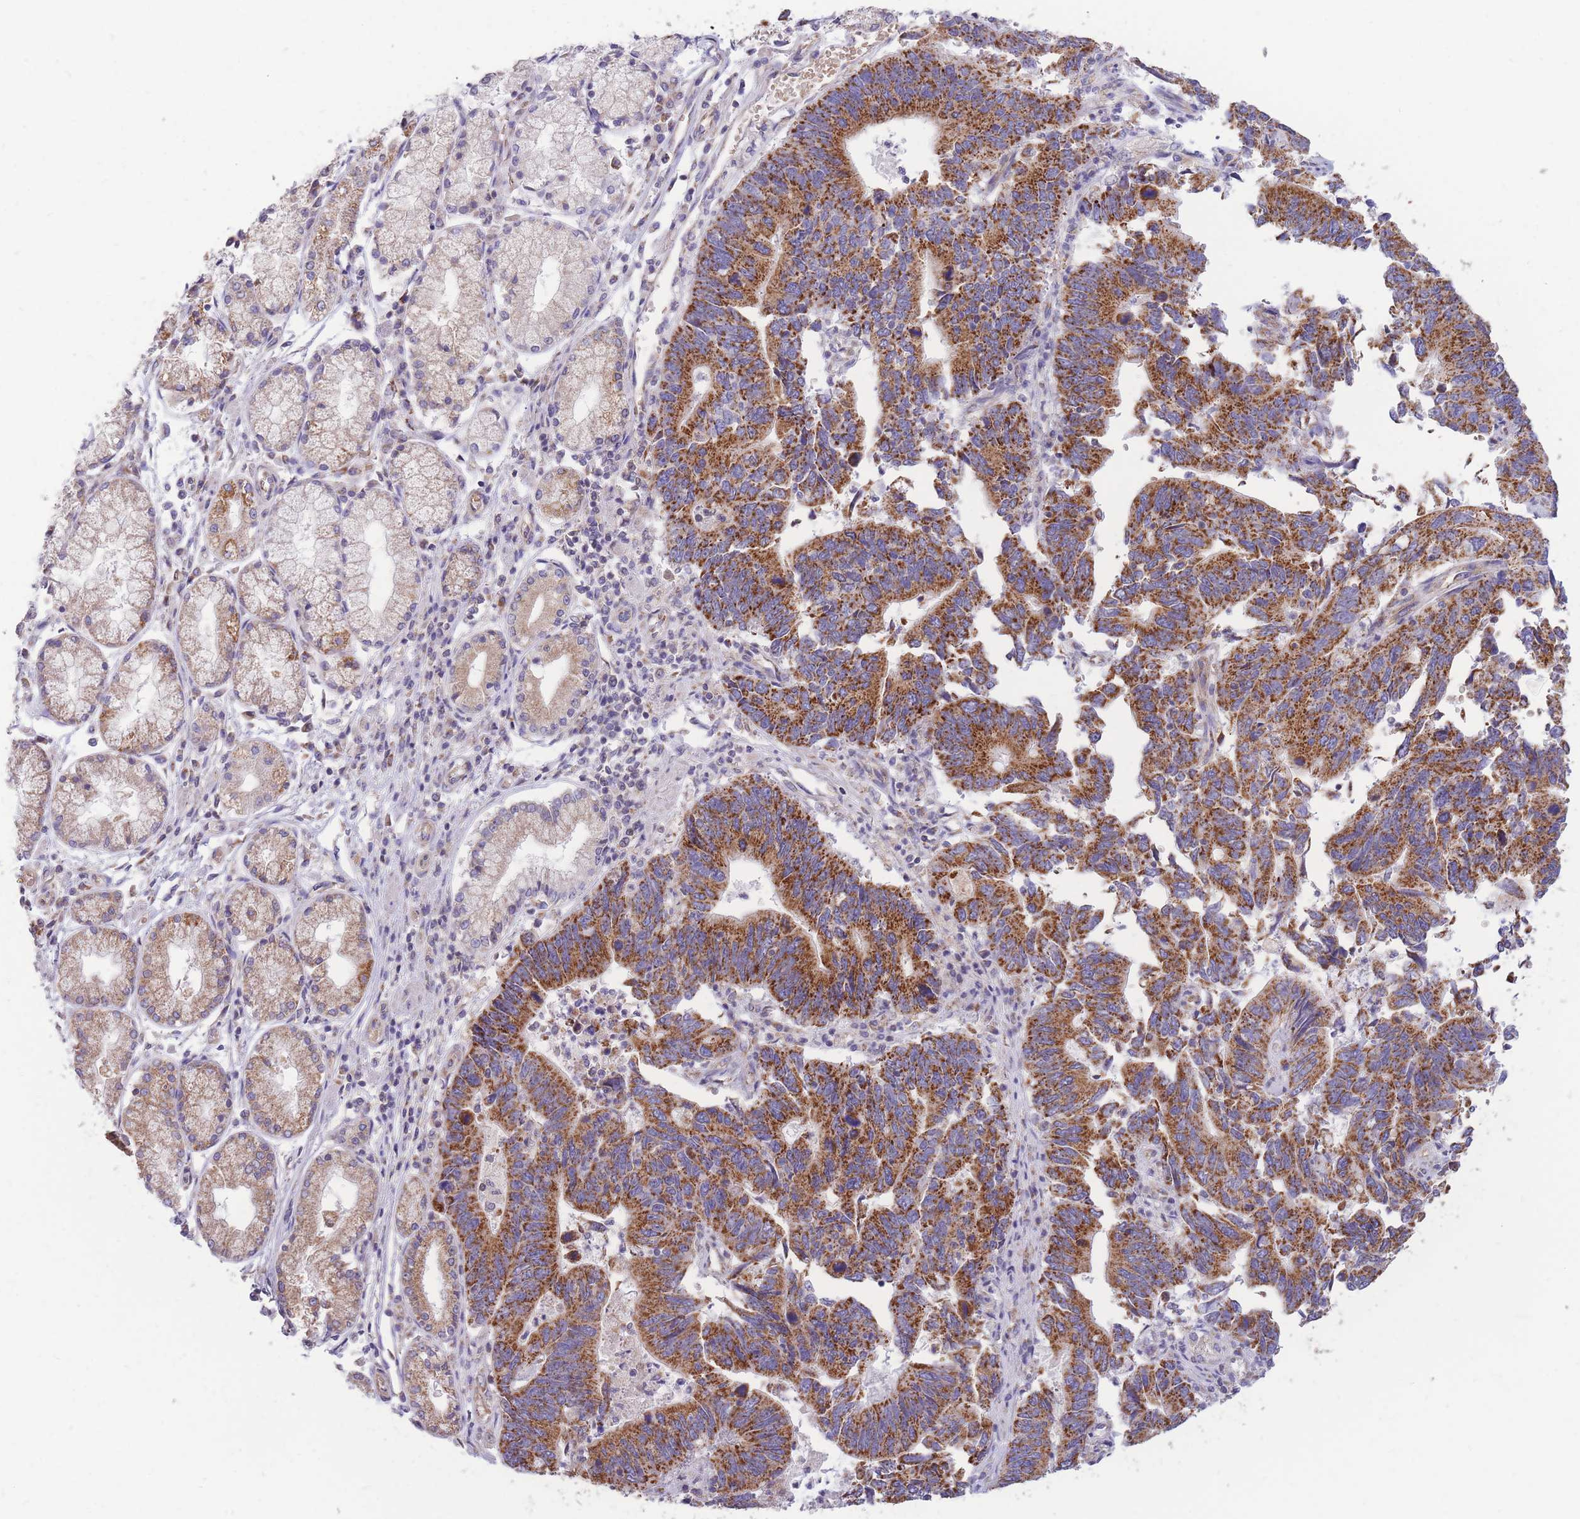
{"staining": {"intensity": "strong", "quantity": ">75%", "location": "cytoplasmic/membranous"}, "tissue": "stomach cancer", "cell_type": "Tumor cells", "image_type": "cancer", "snomed": [{"axis": "morphology", "description": "Adenocarcinoma, NOS"}, {"axis": "topography", "description": "Stomach"}], "caption": "Immunohistochemistry (IHC) (DAB) staining of stomach cancer demonstrates strong cytoplasmic/membranous protein expression in about >75% of tumor cells.", "gene": "MRPS9", "patient": {"sex": "male", "age": 59}}